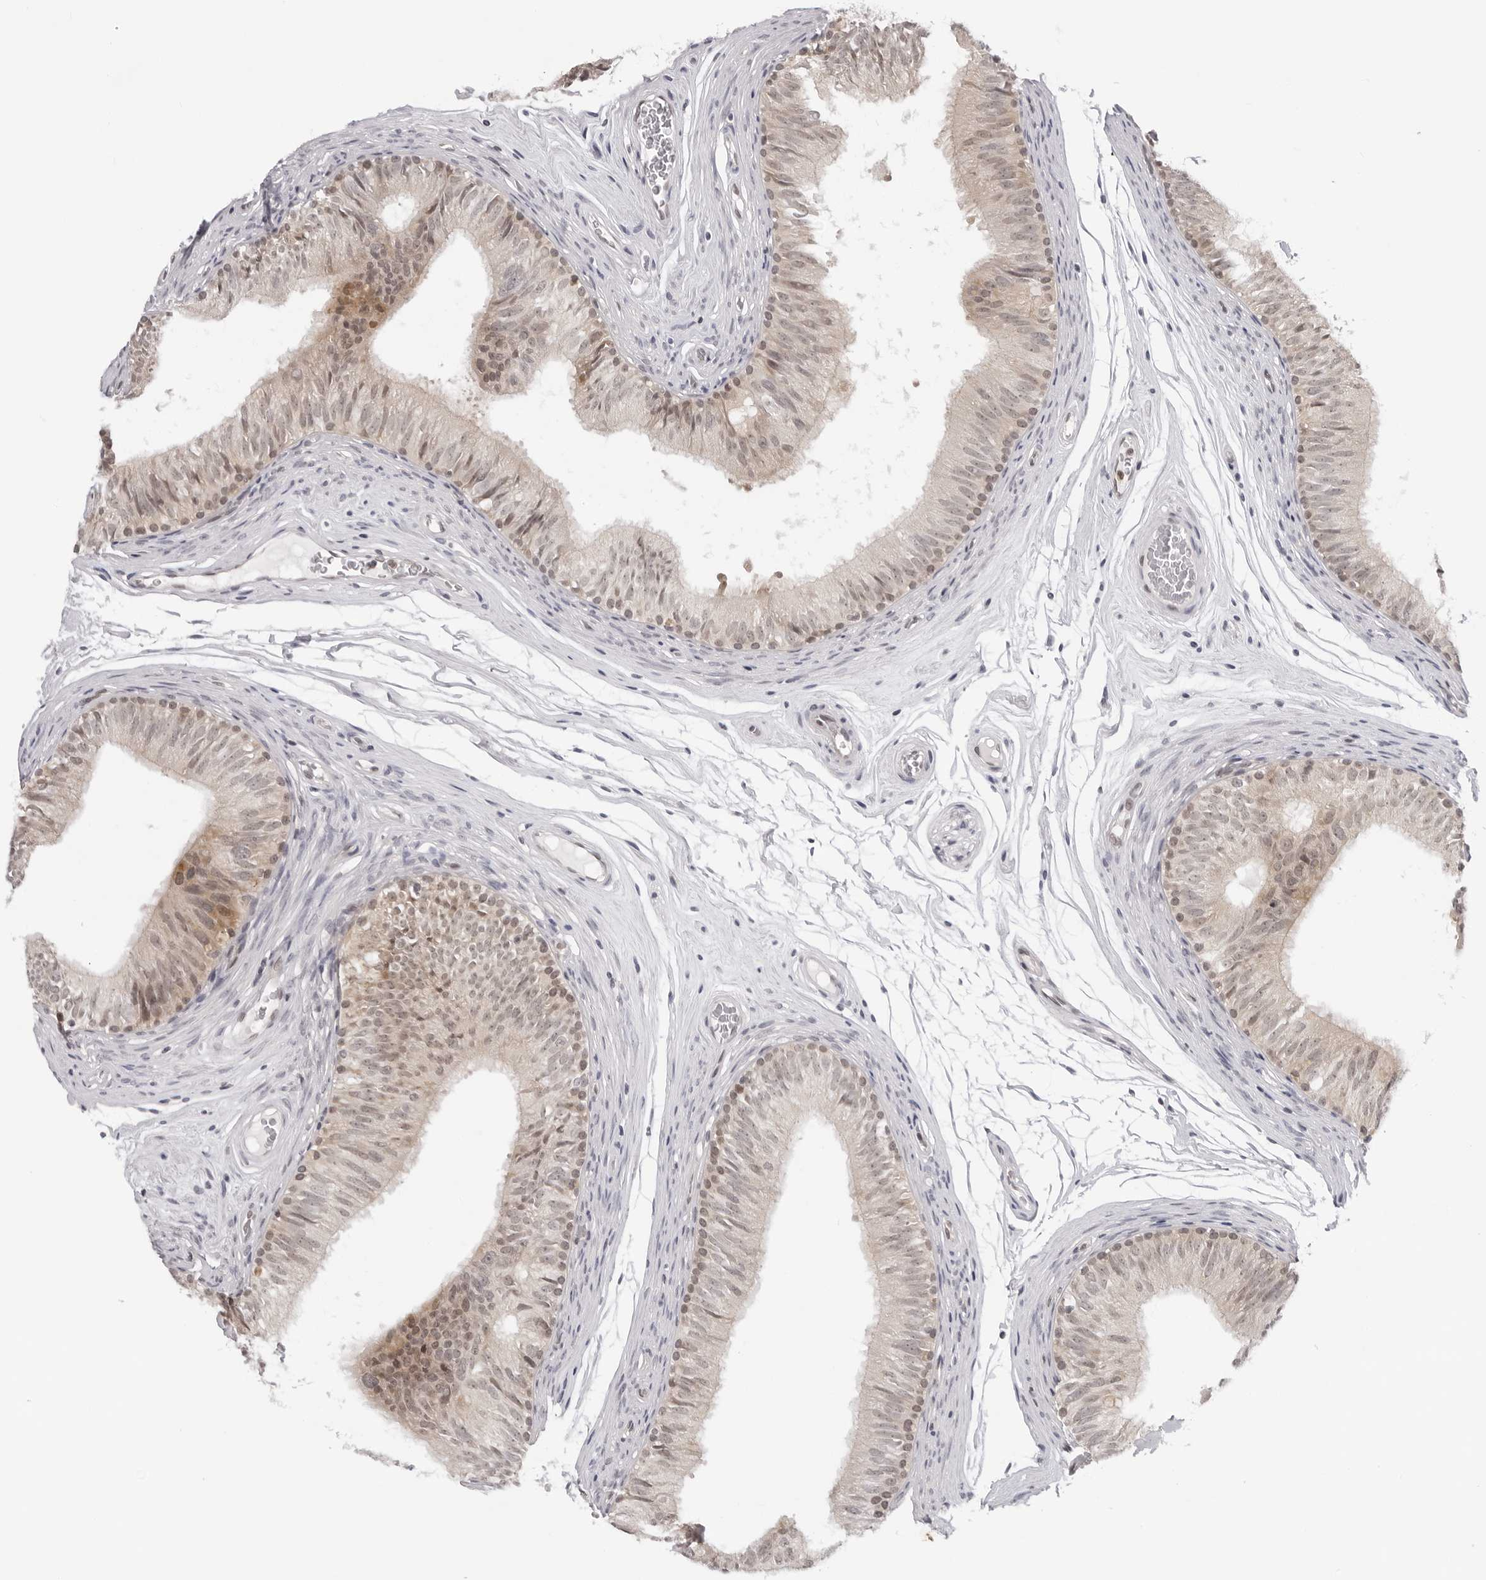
{"staining": {"intensity": "moderate", "quantity": ">75%", "location": "cytoplasmic/membranous,nuclear"}, "tissue": "epididymis", "cell_type": "Glandular cells", "image_type": "normal", "snomed": [{"axis": "morphology", "description": "Normal tissue, NOS"}, {"axis": "topography", "description": "Epididymis"}], "caption": "Immunohistochemistry (IHC) micrograph of unremarkable epididymis: human epididymis stained using IHC reveals medium levels of moderate protein expression localized specifically in the cytoplasmic/membranous,nuclear of glandular cells, appearing as a cytoplasmic/membranous,nuclear brown color.", "gene": "CASP7", "patient": {"sex": "male", "age": 36}}